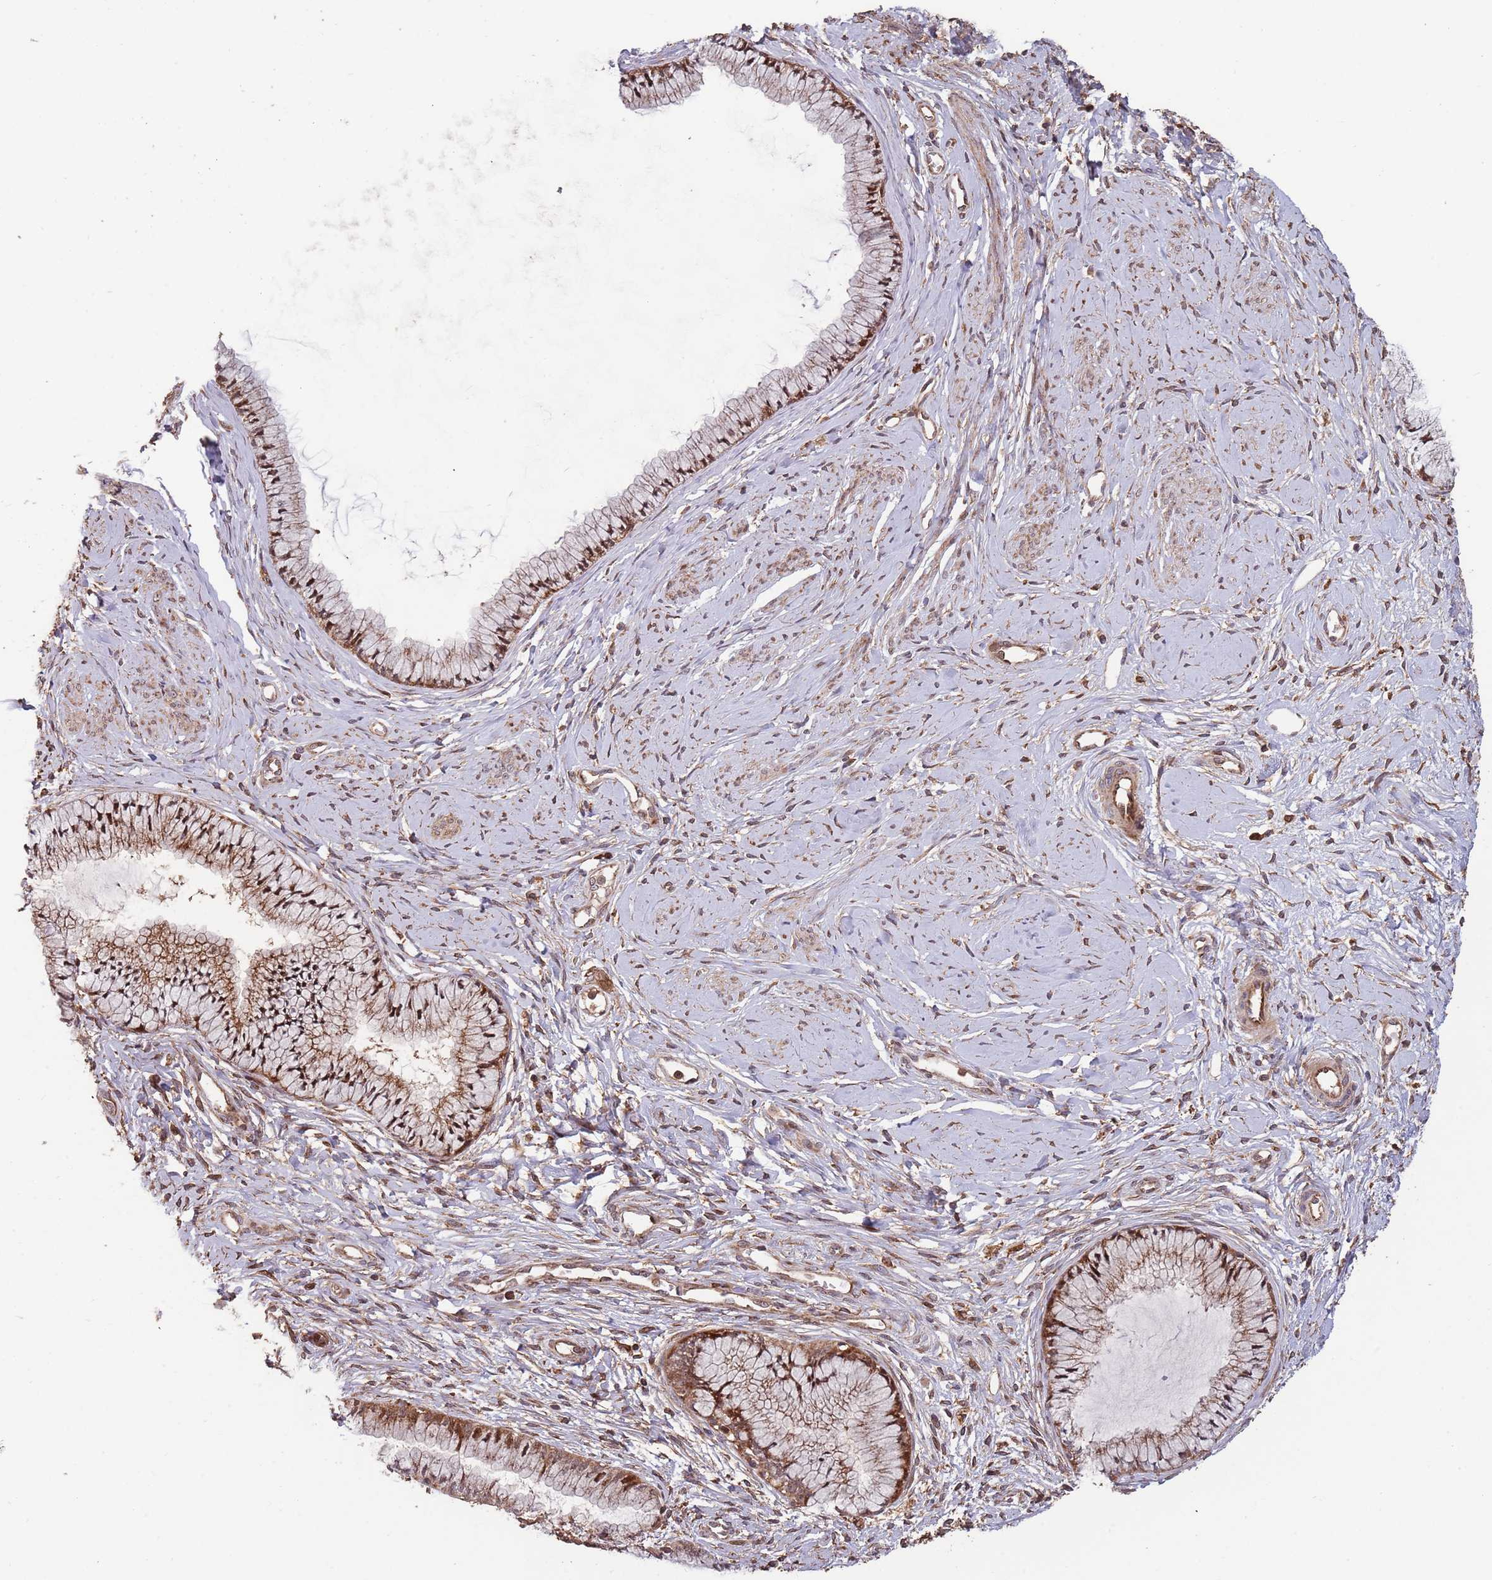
{"staining": {"intensity": "strong", "quantity": "25%-75%", "location": "cytoplasmic/membranous,nuclear"}, "tissue": "cervix", "cell_type": "Glandular cells", "image_type": "normal", "snomed": [{"axis": "morphology", "description": "Normal tissue, NOS"}, {"axis": "topography", "description": "Cervix"}], "caption": "A high amount of strong cytoplasmic/membranous,nuclear positivity is identified in approximately 25%-75% of glandular cells in normal cervix. (Stains: DAB (3,3'-diaminobenzidine) in brown, nuclei in blue, Microscopy: brightfield microscopy at high magnification).", "gene": "ZNF428", "patient": {"sex": "female", "age": 42}}